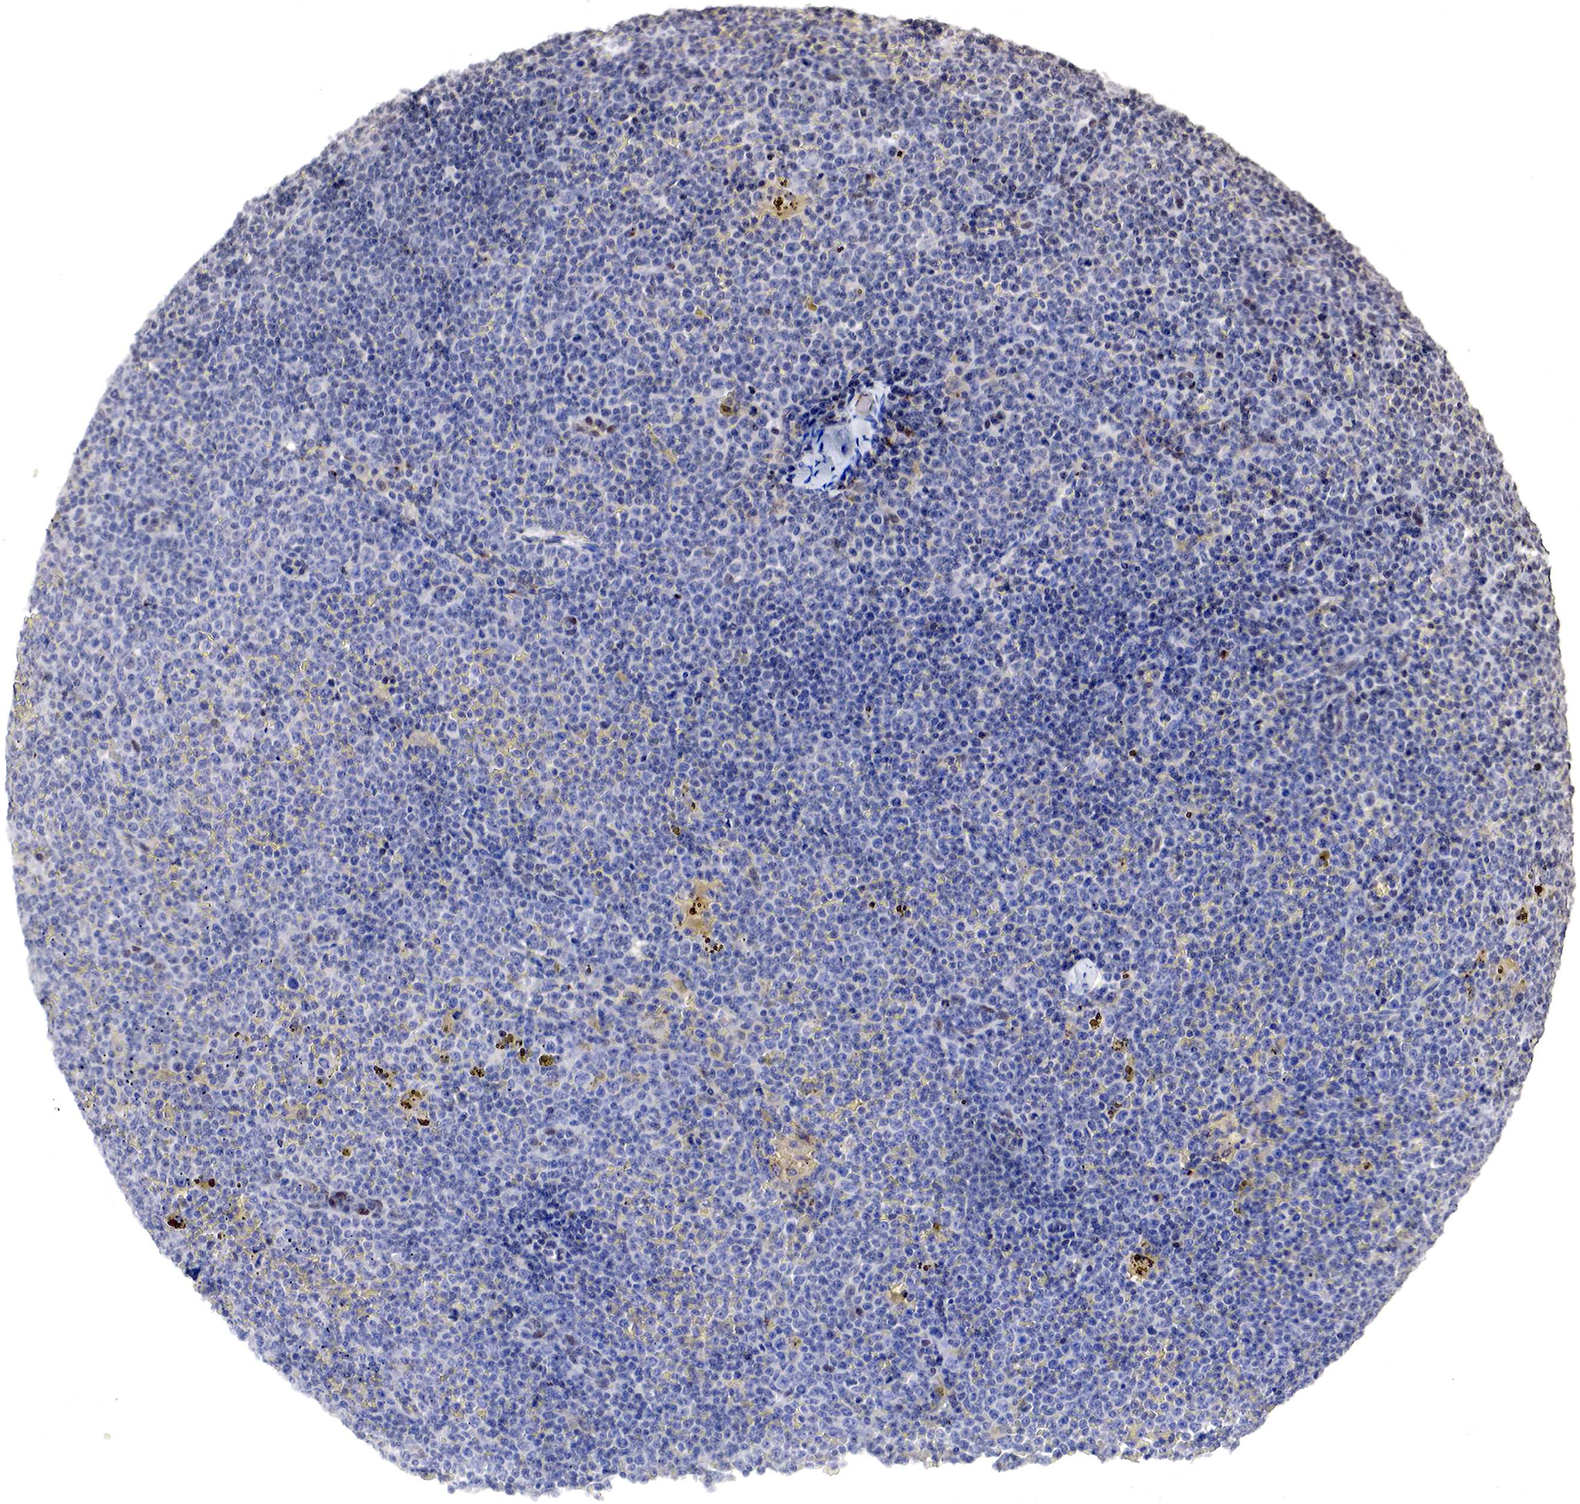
{"staining": {"intensity": "negative", "quantity": "none", "location": "none"}, "tissue": "lymphoma", "cell_type": "Tumor cells", "image_type": "cancer", "snomed": [{"axis": "morphology", "description": "Malignant lymphoma, non-Hodgkin's type, Low grade"}, {"axis": "topography", "description": "Lymph node"}], "caption": "This is an IHC micrograph of low-grade malignant lymphoma, non-Hodgkin's type. There is no staining in tumor cells.", "gene": "DACH2", "patient": {"sex": "male", "age": 50}}